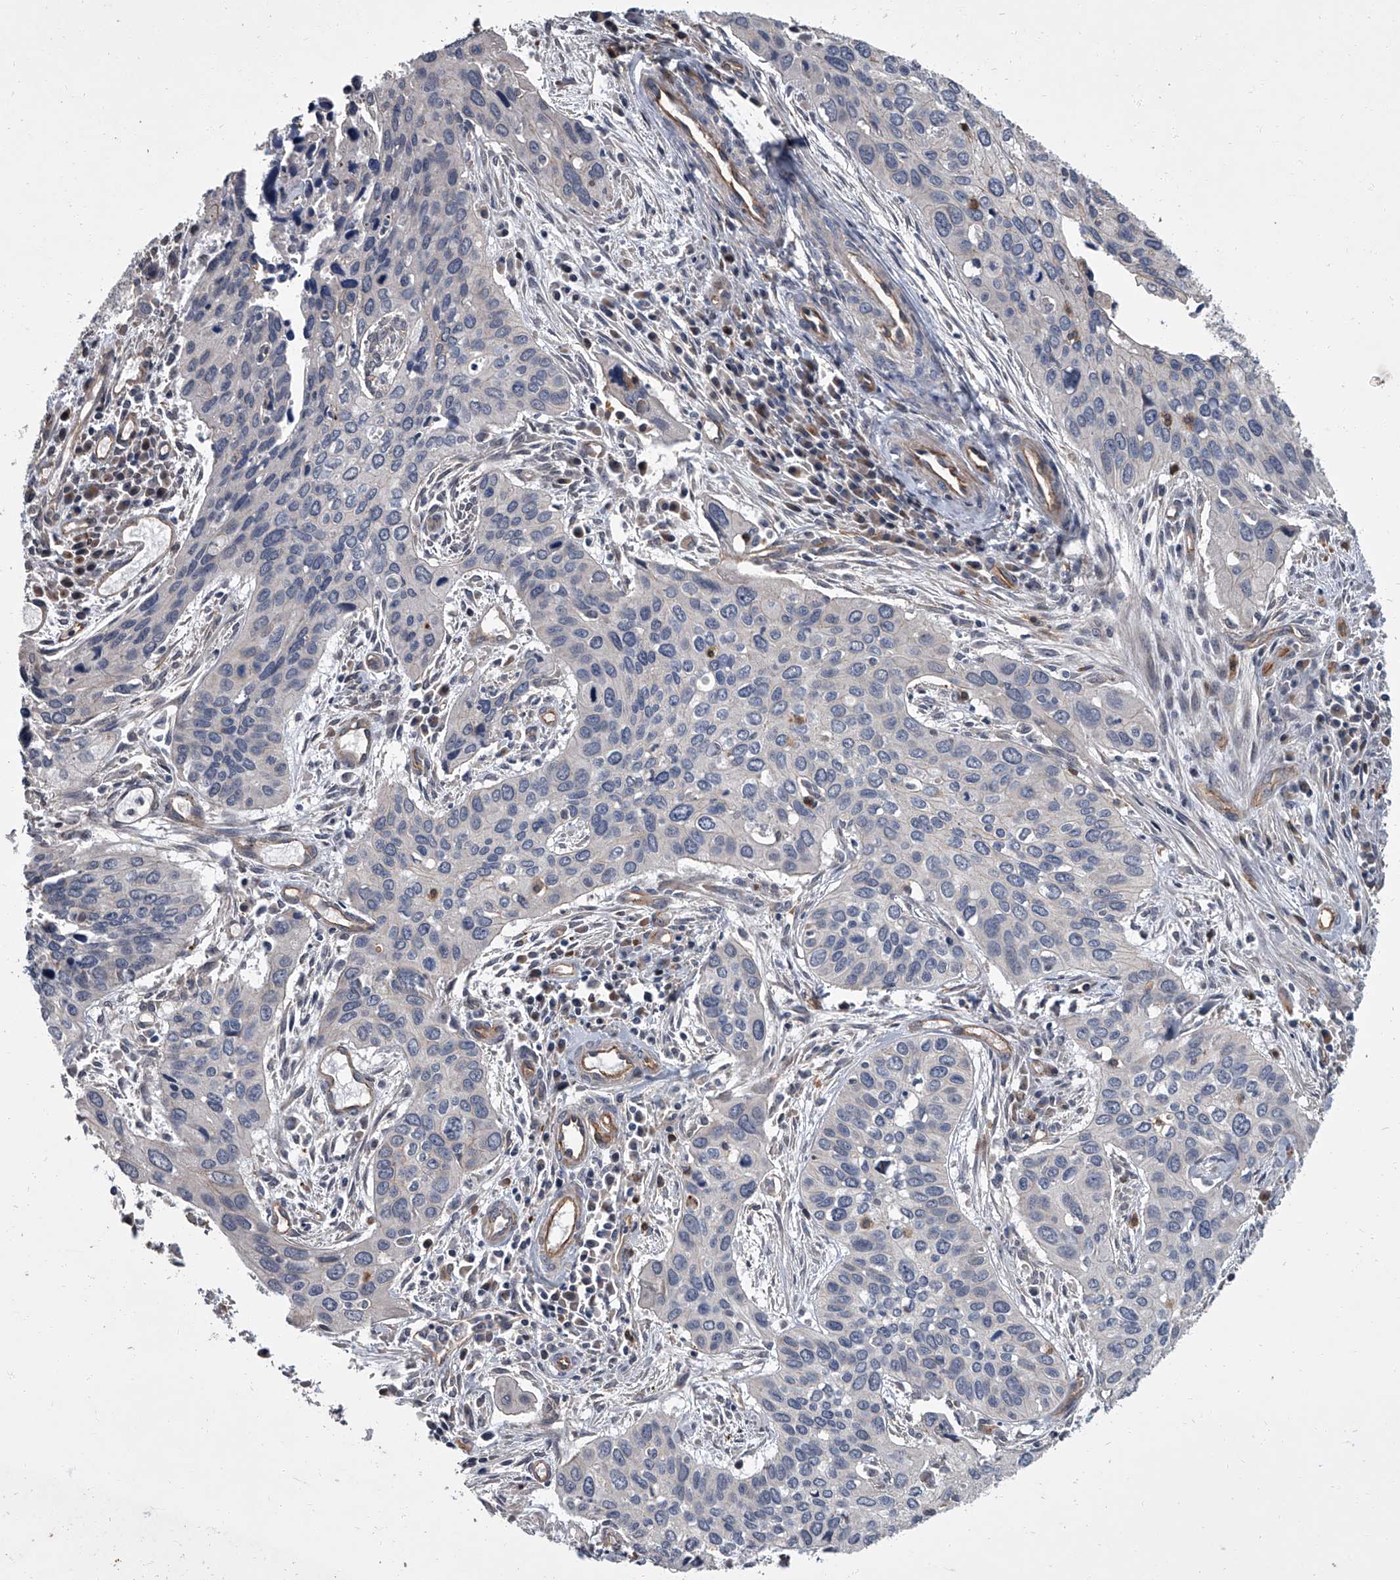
{"staining": {"intensity": "negative", "quantity": "none", "location": "none"}, "tissue": "cervical cancer", "cell_type": "Tumor cells", "image_type": "cancer", "snomed": [{"axis": "morphology", "description": "Squamous cell carcinoma, NOS"}, {"axis": "topography", "description": "Cervix"}], "caption": "IHC image of cervical squamous cell carcinoma stained for a protein (brown), which demonstrates no expression in tumor cells.", "gene": "SIRT4", "patient": {"sex": "female", "age": 55}}